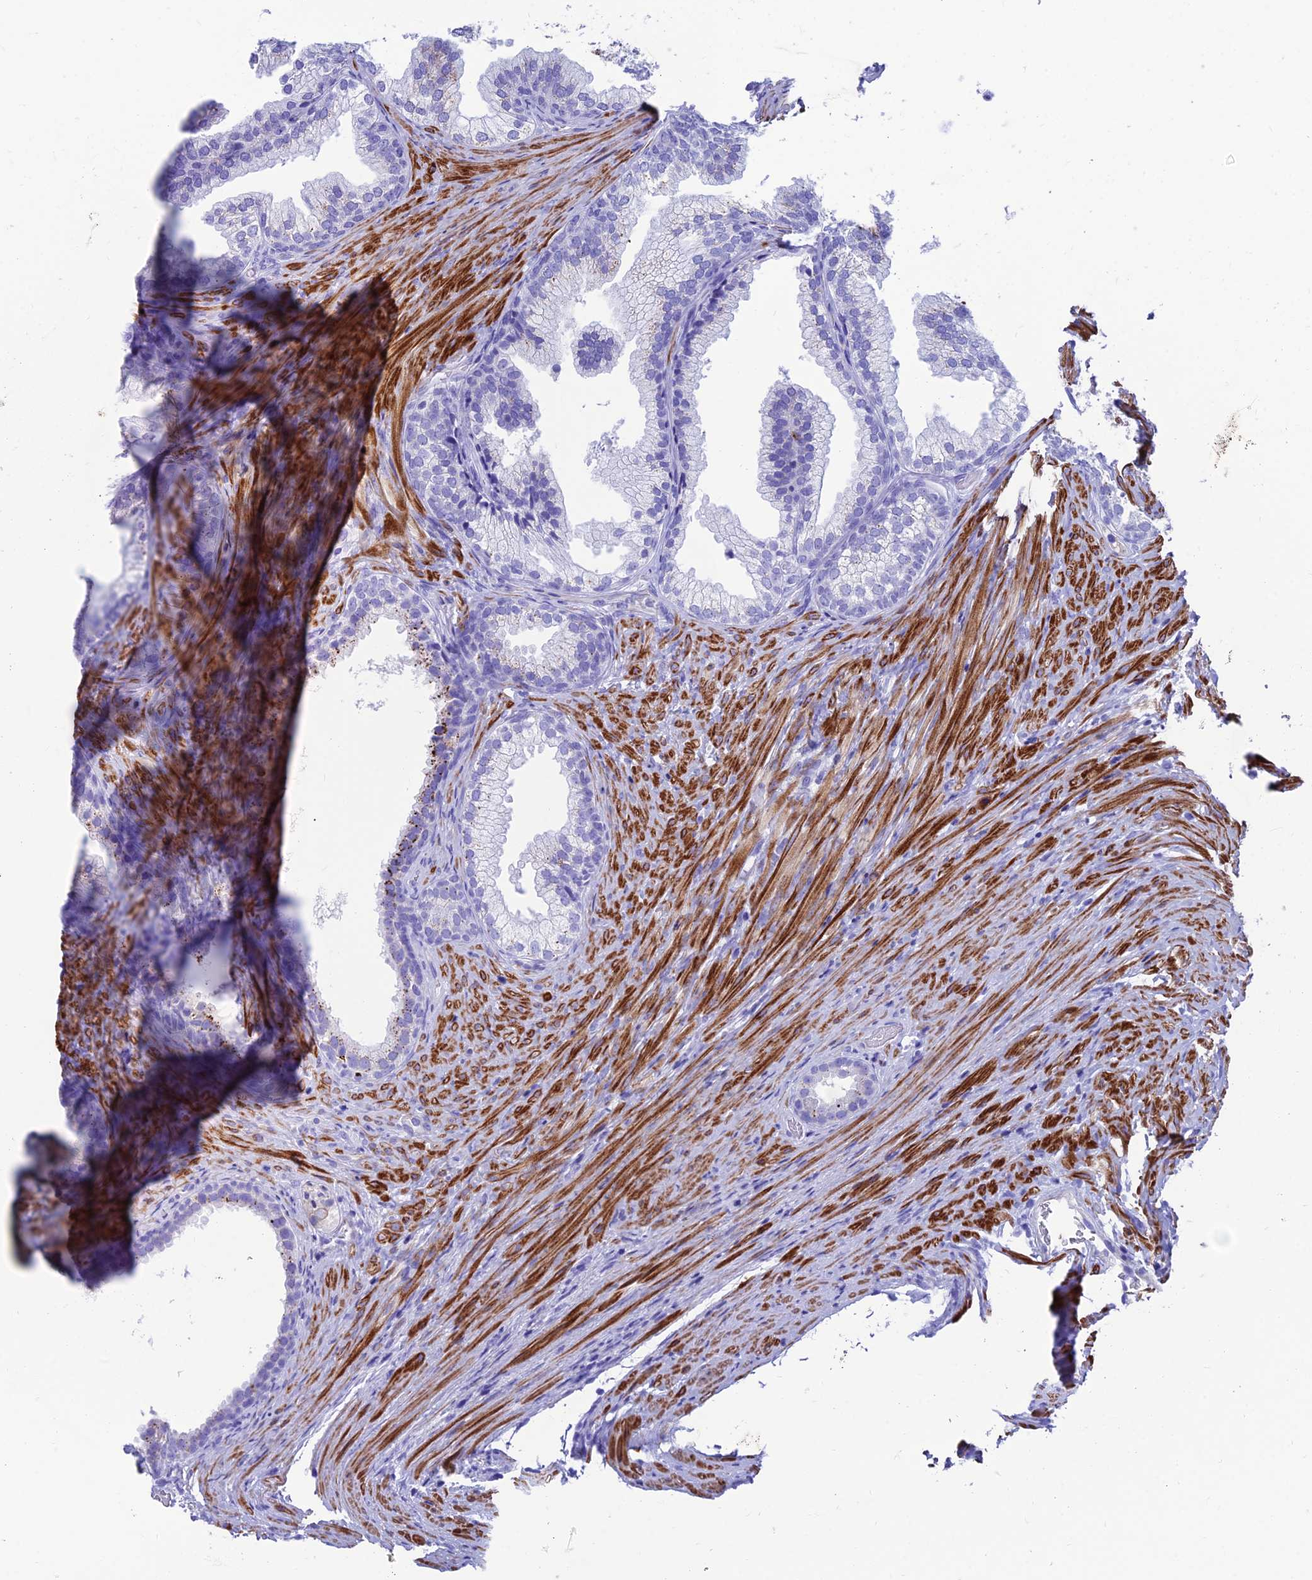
{"staining": {"intensity": "moderate", "quantity": "<25%", "location": "cytoplasmic/membranous"}, "tissue": "prostate", "cell_type": "Glandular cells", "image_type": "normal", "snomed": [{"axis": "morphology", "description": "Normal tissue, NOS"}, {"axis": "topography", "description": "Prostate"}], "caption": "Protein staining exhibits moderate cytoplasmic/membranous staining in about <25% of glandular cells in benign prostate.", "gene": "GNG11", "patient": {"sex": "male", "age": 76}}